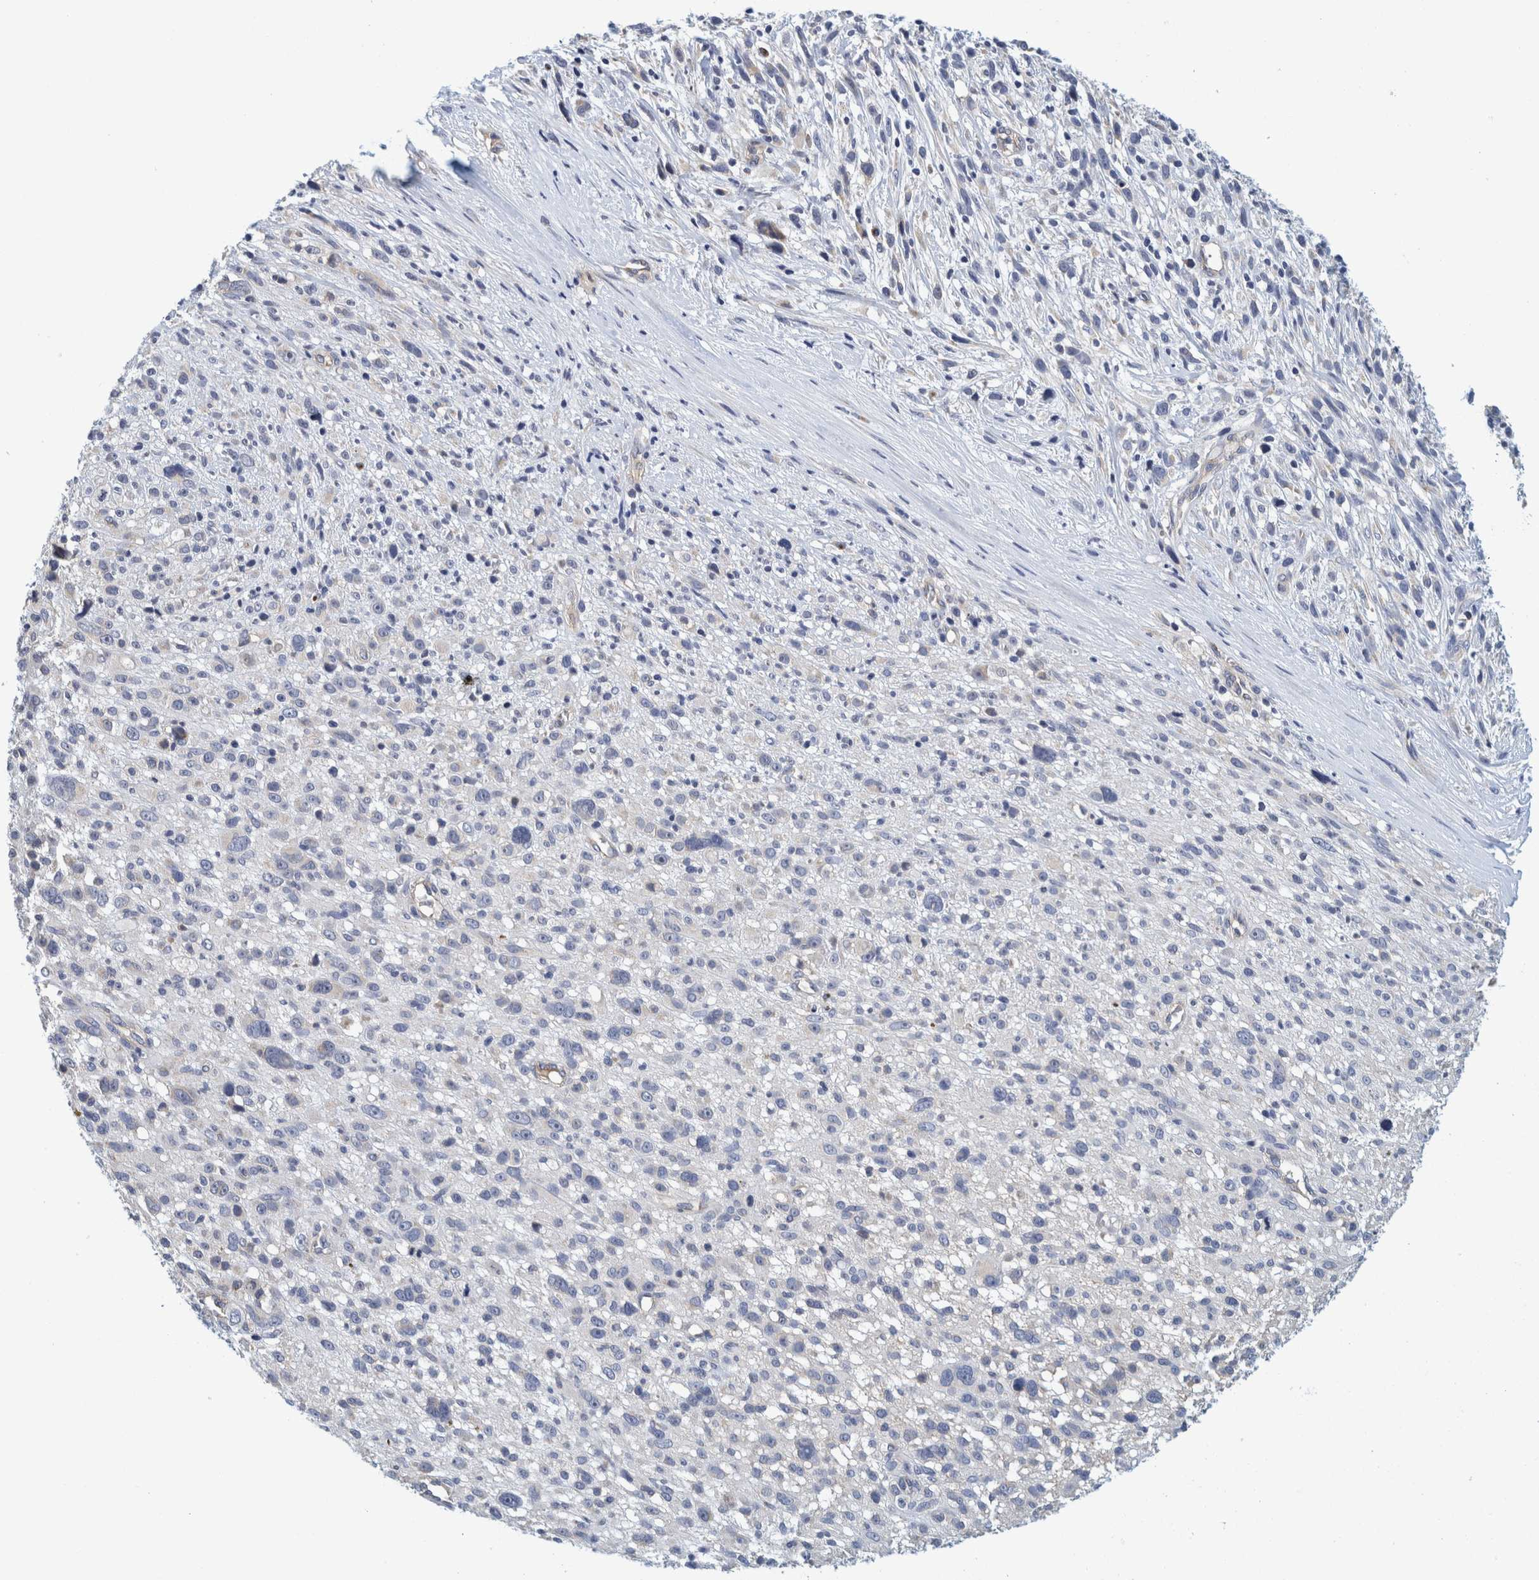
{"staining": {"intensity": "negative", "quantity": "none", "location": "none"}, "tissue": "melanoma", "cell_type": "Tumor cells", "image_type": "cancer", "snomed": [{"axis": "morphology", "description": "Malignant melanoma, NOS"}, {"axis": "topography", "description": "Skin"}], "caption": "Immunohistochemistry (IHC) photomicrograph of neoplastic tissue: melanoma stained with DAB (3,3'-diaminobenzidine) shows no significant protein expression in tumor cells. The staining is performed using DAB (3,3'-diaminobenzidine) brown chromogen with nuclei counter-stained in using hematoxylin.", "gene": "ZNF324B", "patient": {"sex": "female", "age": 55}}